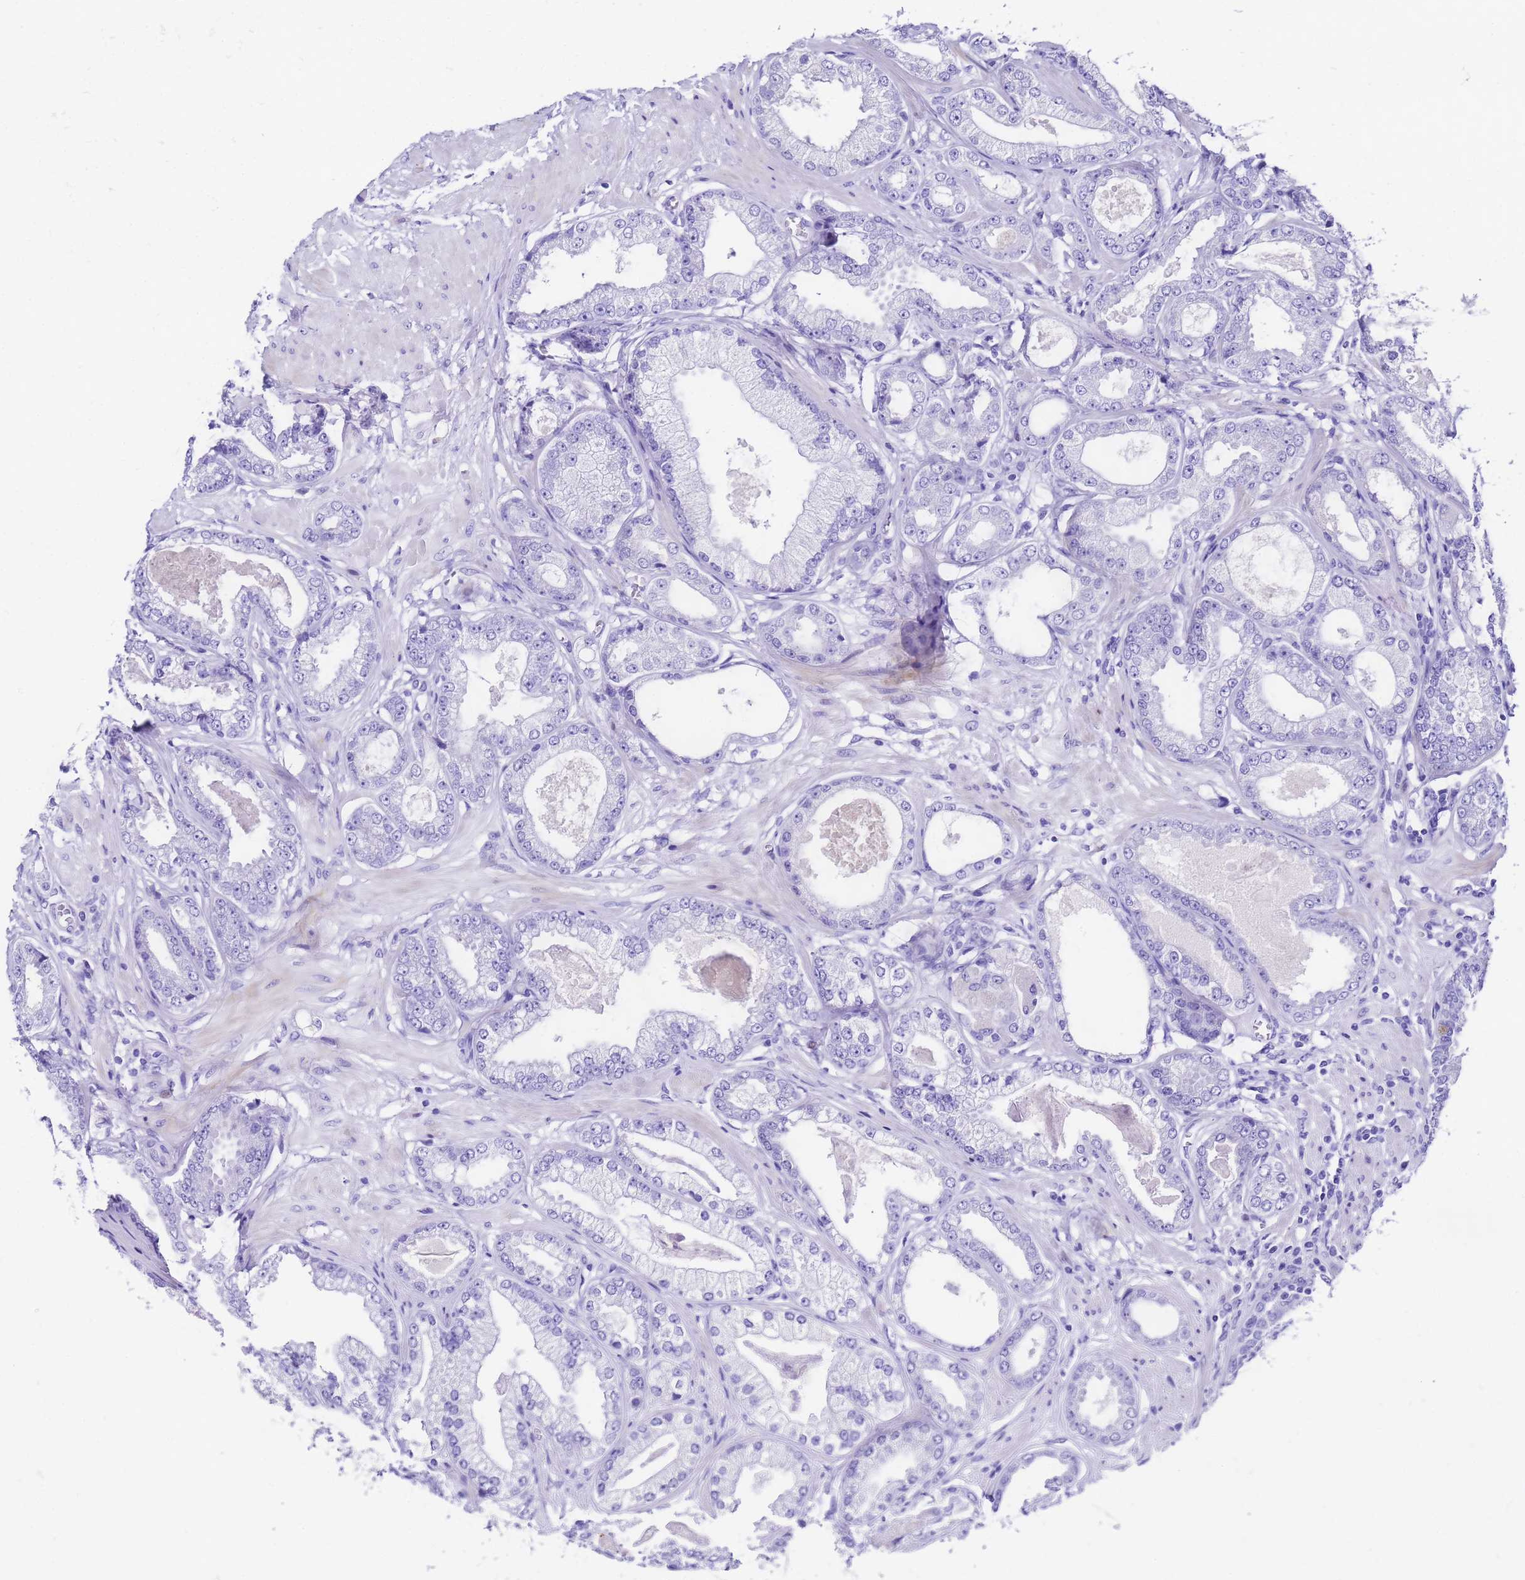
{"staining": {"intensity": "negative", "quantity": "none", "location": "none"}, "tissue": "prostate cancer", "cell_type": "Tumor cells", "image_type": "cancer", "snomed": [{"axis": "morphology", "description": "Adenocarcinoma, Low grade"}, {"axis": "topography", "description": "Prostate"}], "caption": "Tumor cells are negative for protein expression in human prostate adenocarcinoma (low-grade).", "gene": "UGT2B10", "patient": {"sex": "male", "age": 64}}